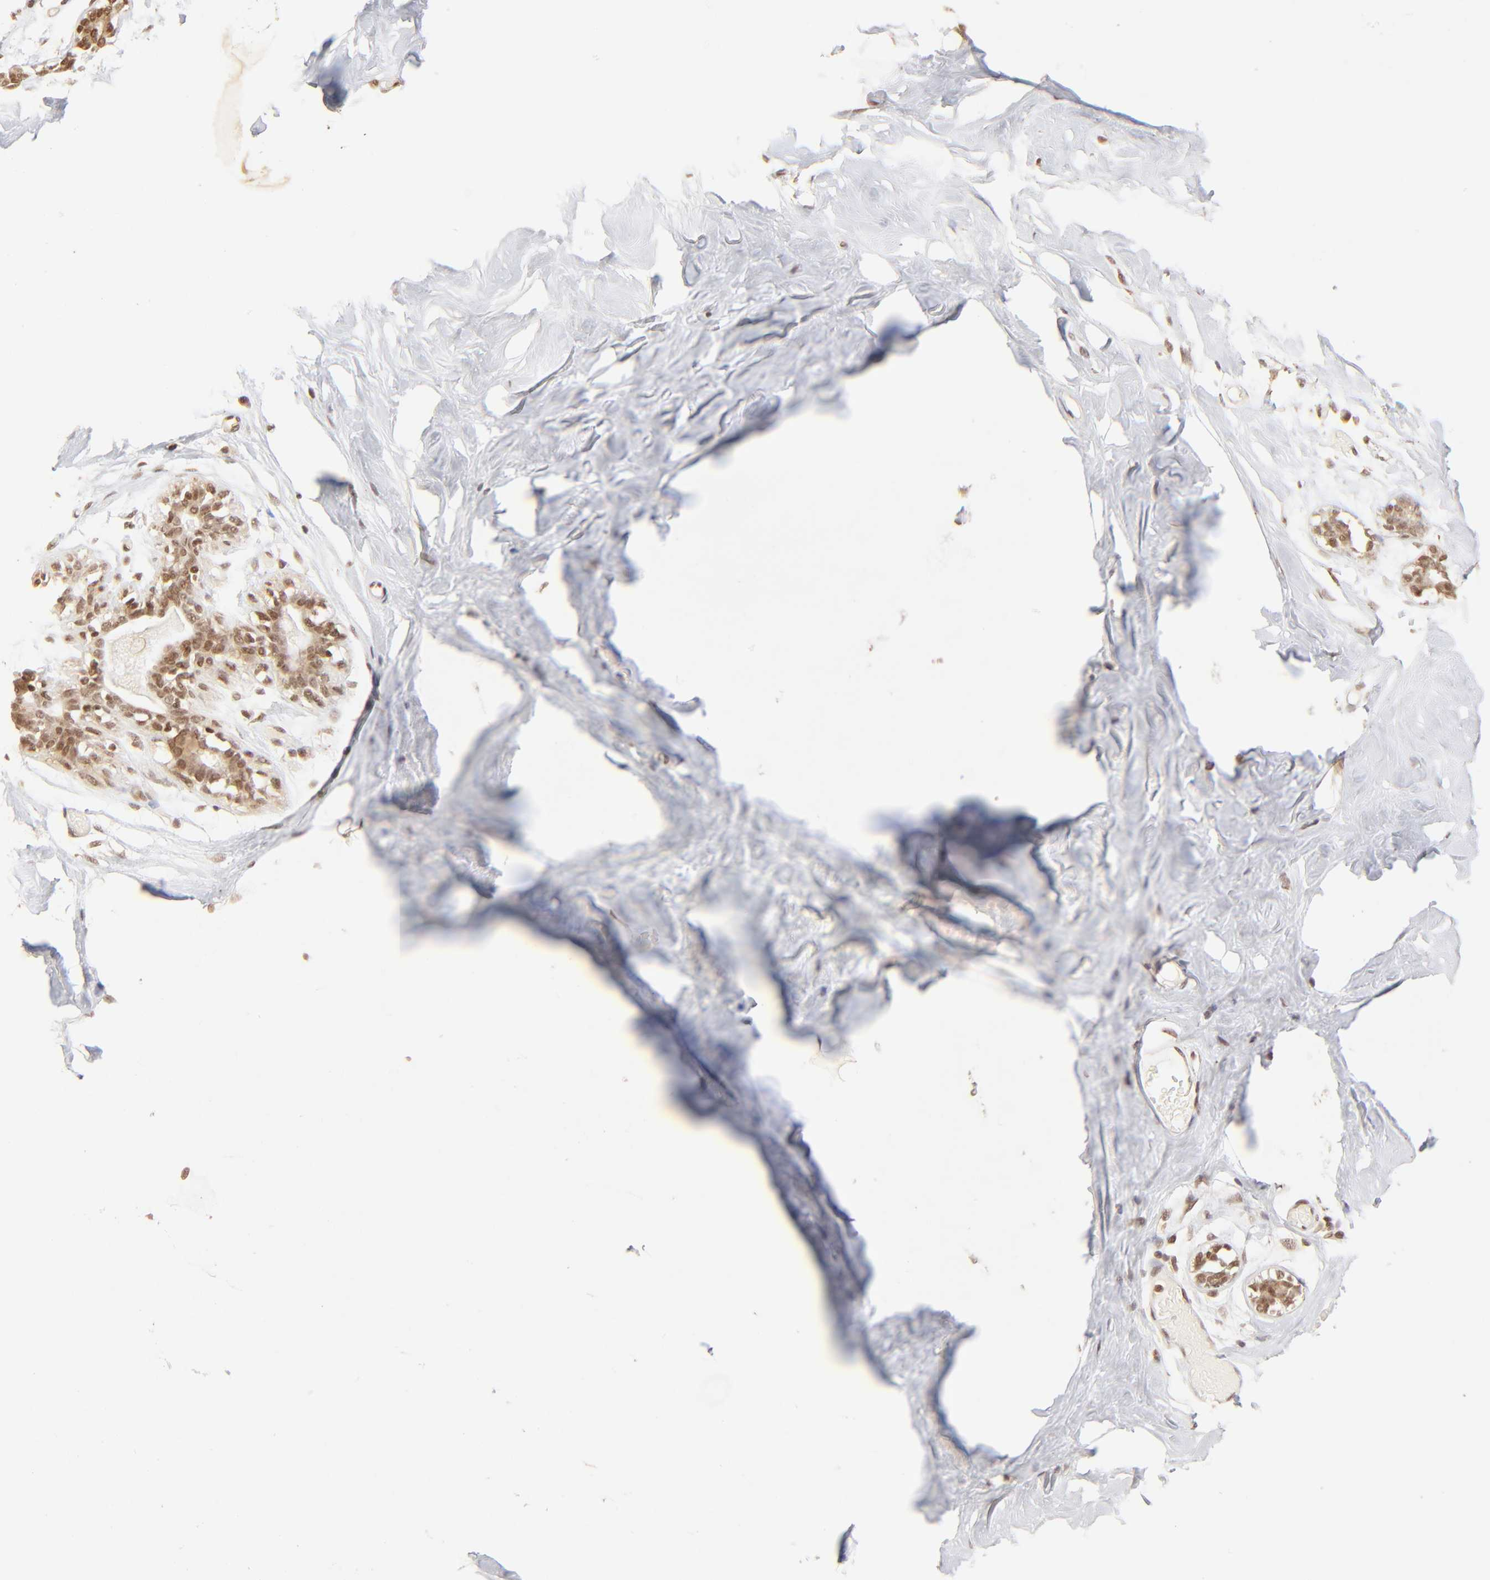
{"staining": {"intensity": "strong", "quantity": ">75%", "location": "nuclear"}, "tissue": "breast", "cell_type": "Adipocytes", "image_type": "normal", "snomed": [{"axis": "morphology", "description": "Normal tissue, NOS"}, {"axis": "topography", "description": "Breast"}, {"axis": "topography", "description": "Soft tissue"}], "caption": "Unremarkable breast was stained to show a protein in brown. There is high levels of strong nuclear positivity in about >75% of adipocytes. (DAB IHC with brightfield microscopy, high magnification).", "gene": "MED15", "patient": {"sex": "female", "age": 25}}